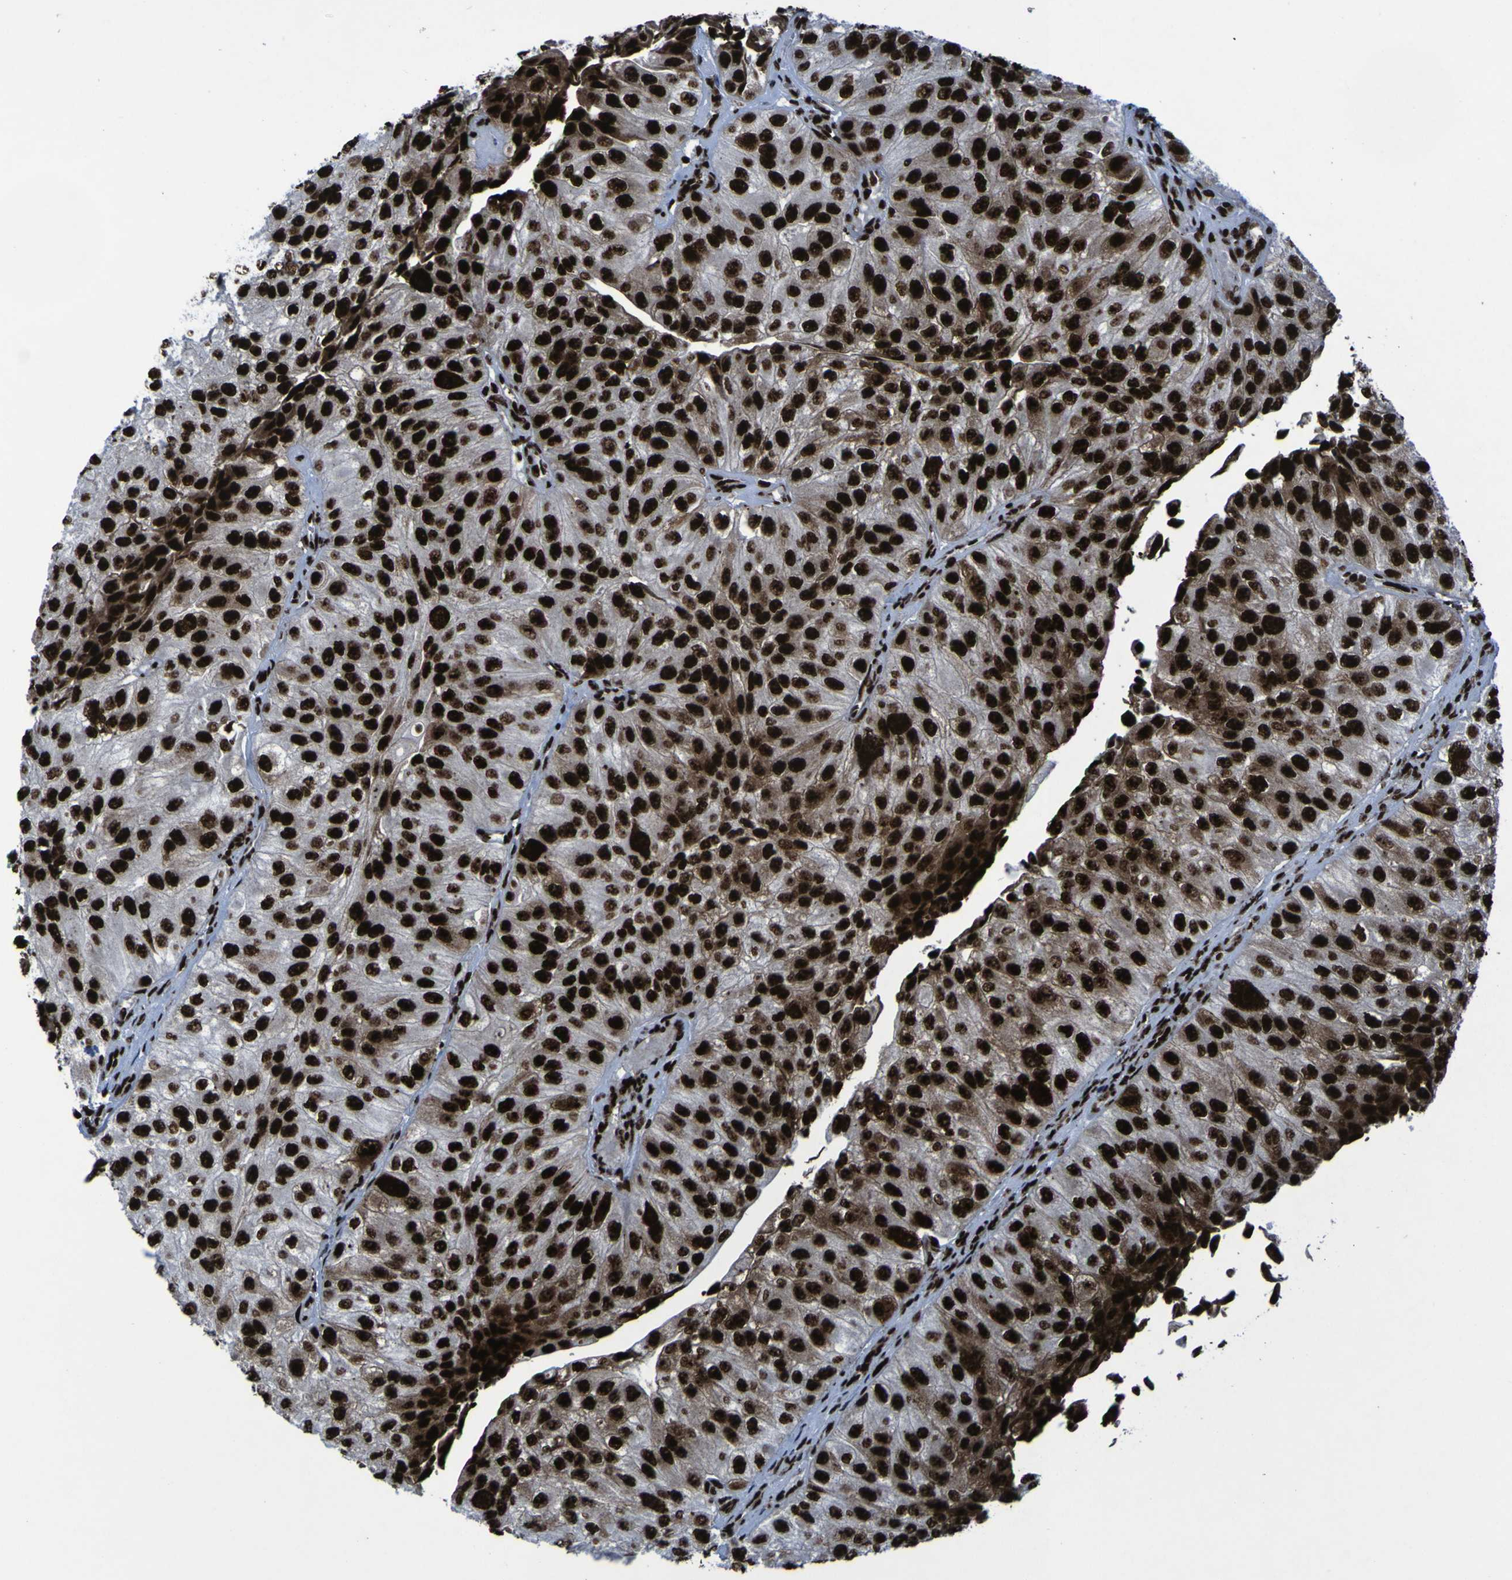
{"staining": {"intensity": "strong", "quantity": ">75%", "location": "nuclear"}, "tissue": "urothelial cancer", "cell_type": "Tumor cells", "image_type": "cancer", "snomed": [{"axis": "morphology", "description": "Urothelial carcinoma, High grade"}, {"axis": "topography", "description": "Kidney"}, {"axis": "topography", "description": "Urinary bladder"}], "caption": "Immunohistochemistry (IHC) image of neoplastic tissue: urothelial carcinoma (high-grade) stained using immunohistochemistry (IHC) reveals high levels of strong protein expression localized specifically in the nuclear of tumor cells, appearing as a nuclear brown color.", "gene": "NPM1", "patient": {"sex": "male", "age": 77}}